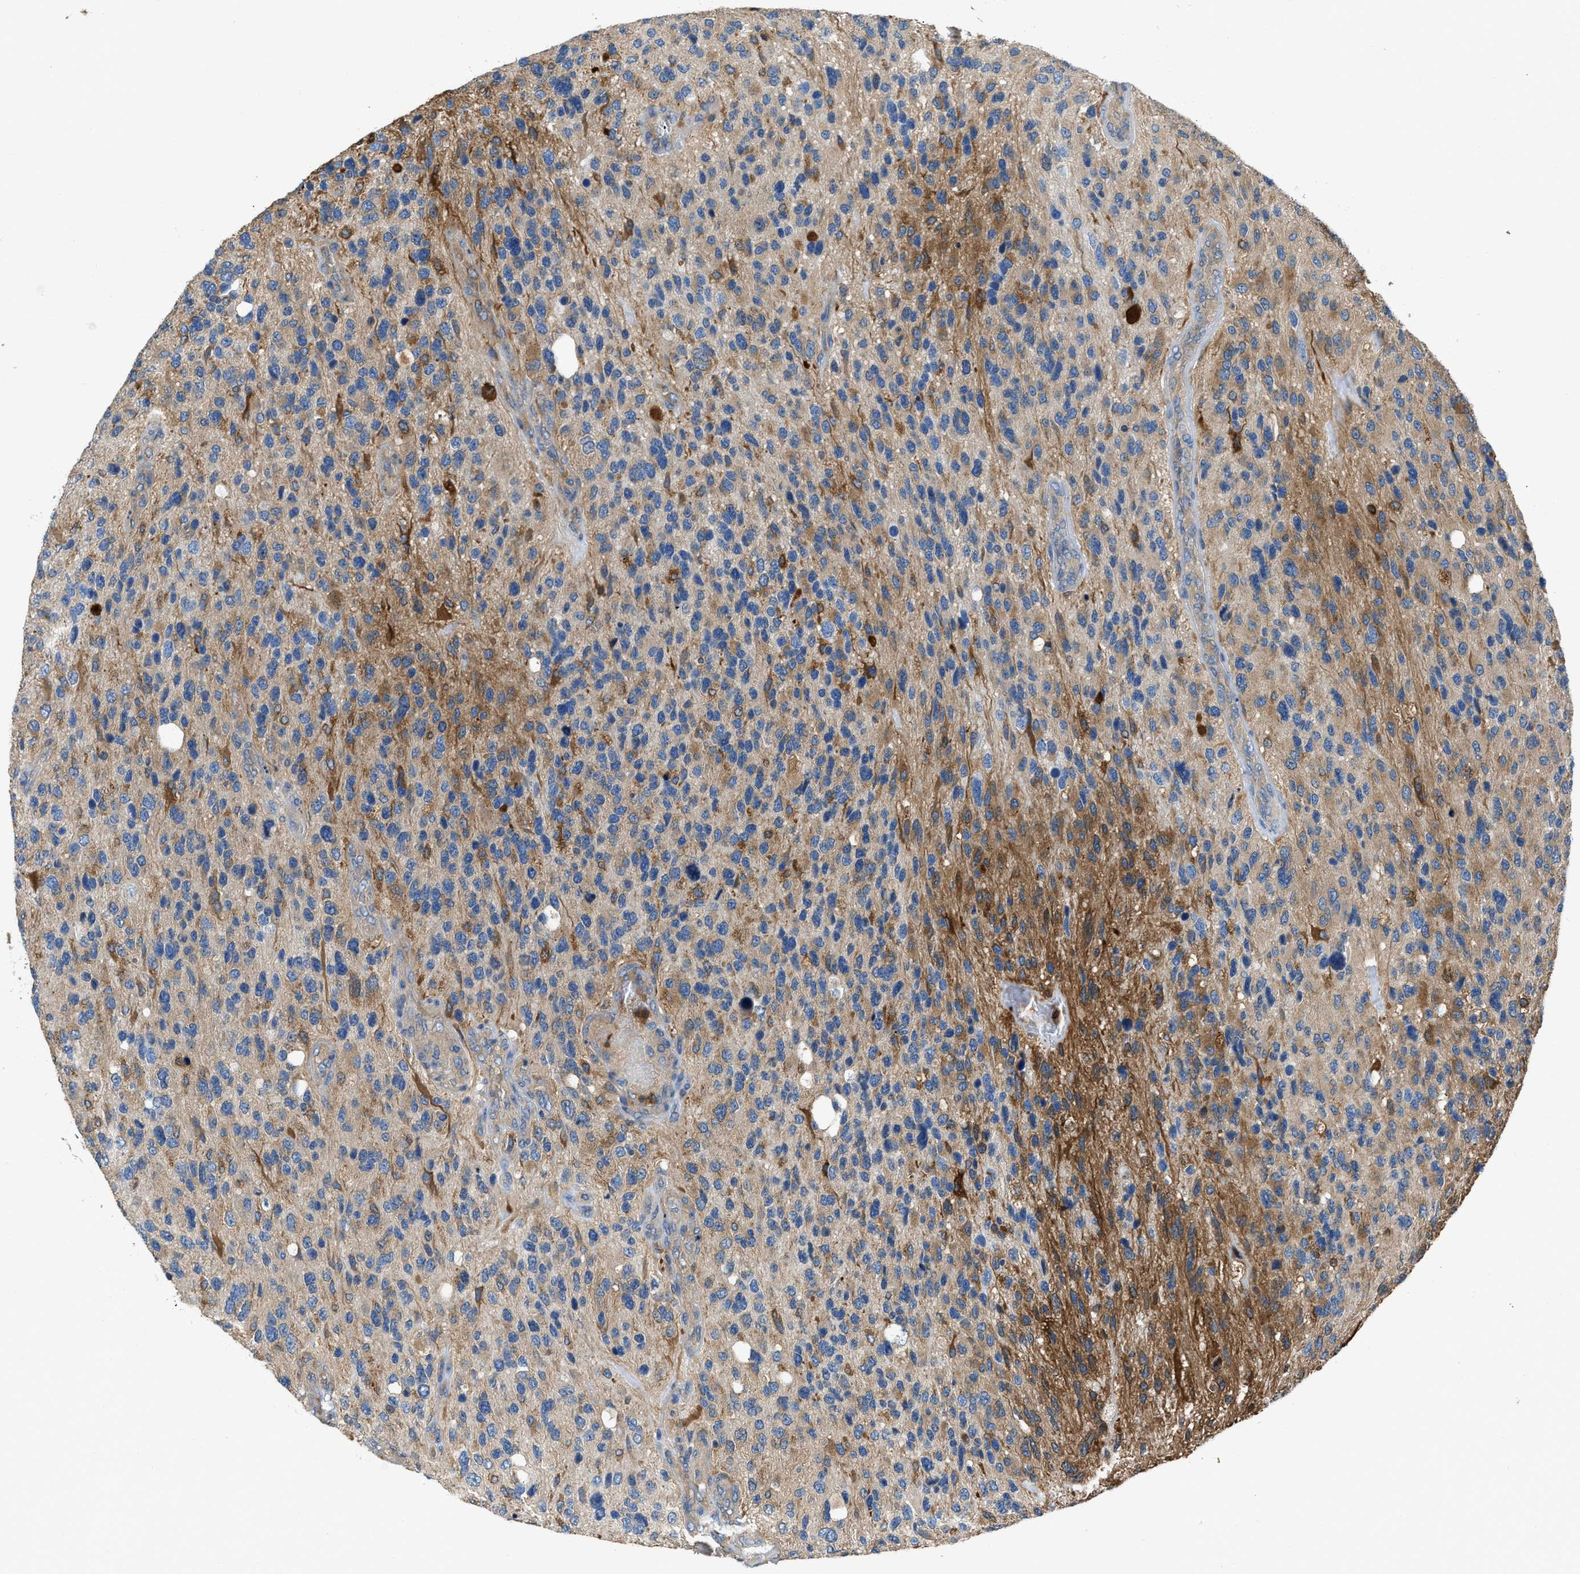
{"staining": {"intensity": "moderate", "quantity": "<25%", "location": "cytoplasmic/membranous"}, "tissue": "glioma", "cell_type": "Tumor cells", "image_type": "cancer", "snomed": [{"axis": "morphology", "description": "Glioma, malignant, High grade"}, {"axis": "topography", "description": "Brain"}], "caption": "This image demonstrates immunohistochemistry (IHC) staining of human glioma, with low moderate cytoplasmic/membranous positivity in approximately <25% of tumor cells.", "gene": "PKM", "patient": {"sex": "female", "age": 58}}